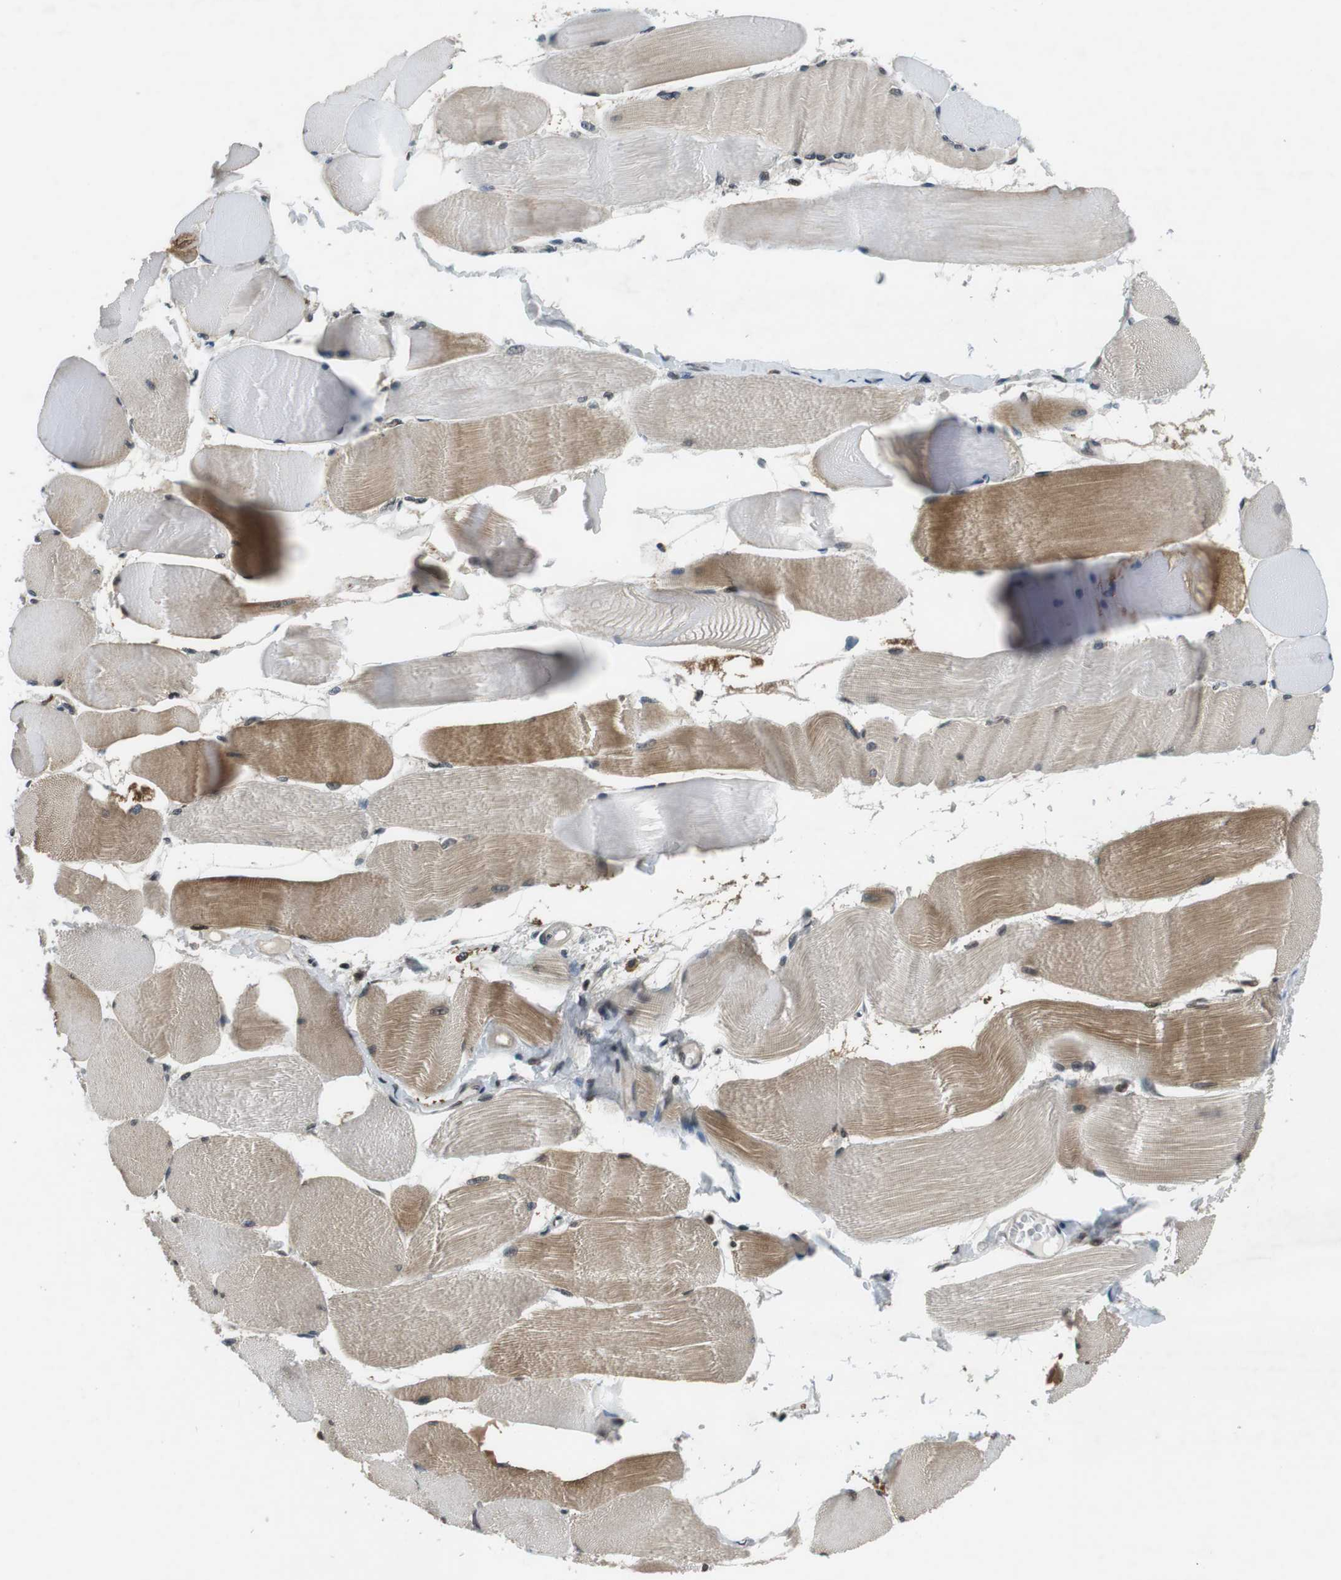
{"staining": {"intensity": "moderate", "quantity": "25%-75%", "location": "cytoplasmic/membranous"}, "tissue": "skeletal muscle", "cell_type": "Myocytes", "image_type": "normal", "snomed": [{"axis": "morphology", "description": "Normal tissue, NOS"}, {"axis": "morphology", "description": "Squamous cell carcinoma, NOS"}, {"axis": "topography", "description": "Skeletal muscle"}], "caption": "This is an image of IHC staining of unremarkable skeletal muscle, which shows moderate staining in the cytoplasmic/membranous of myocytes.", "gene": "NEK4", "patient": {"sex": "male", "age": 51}}